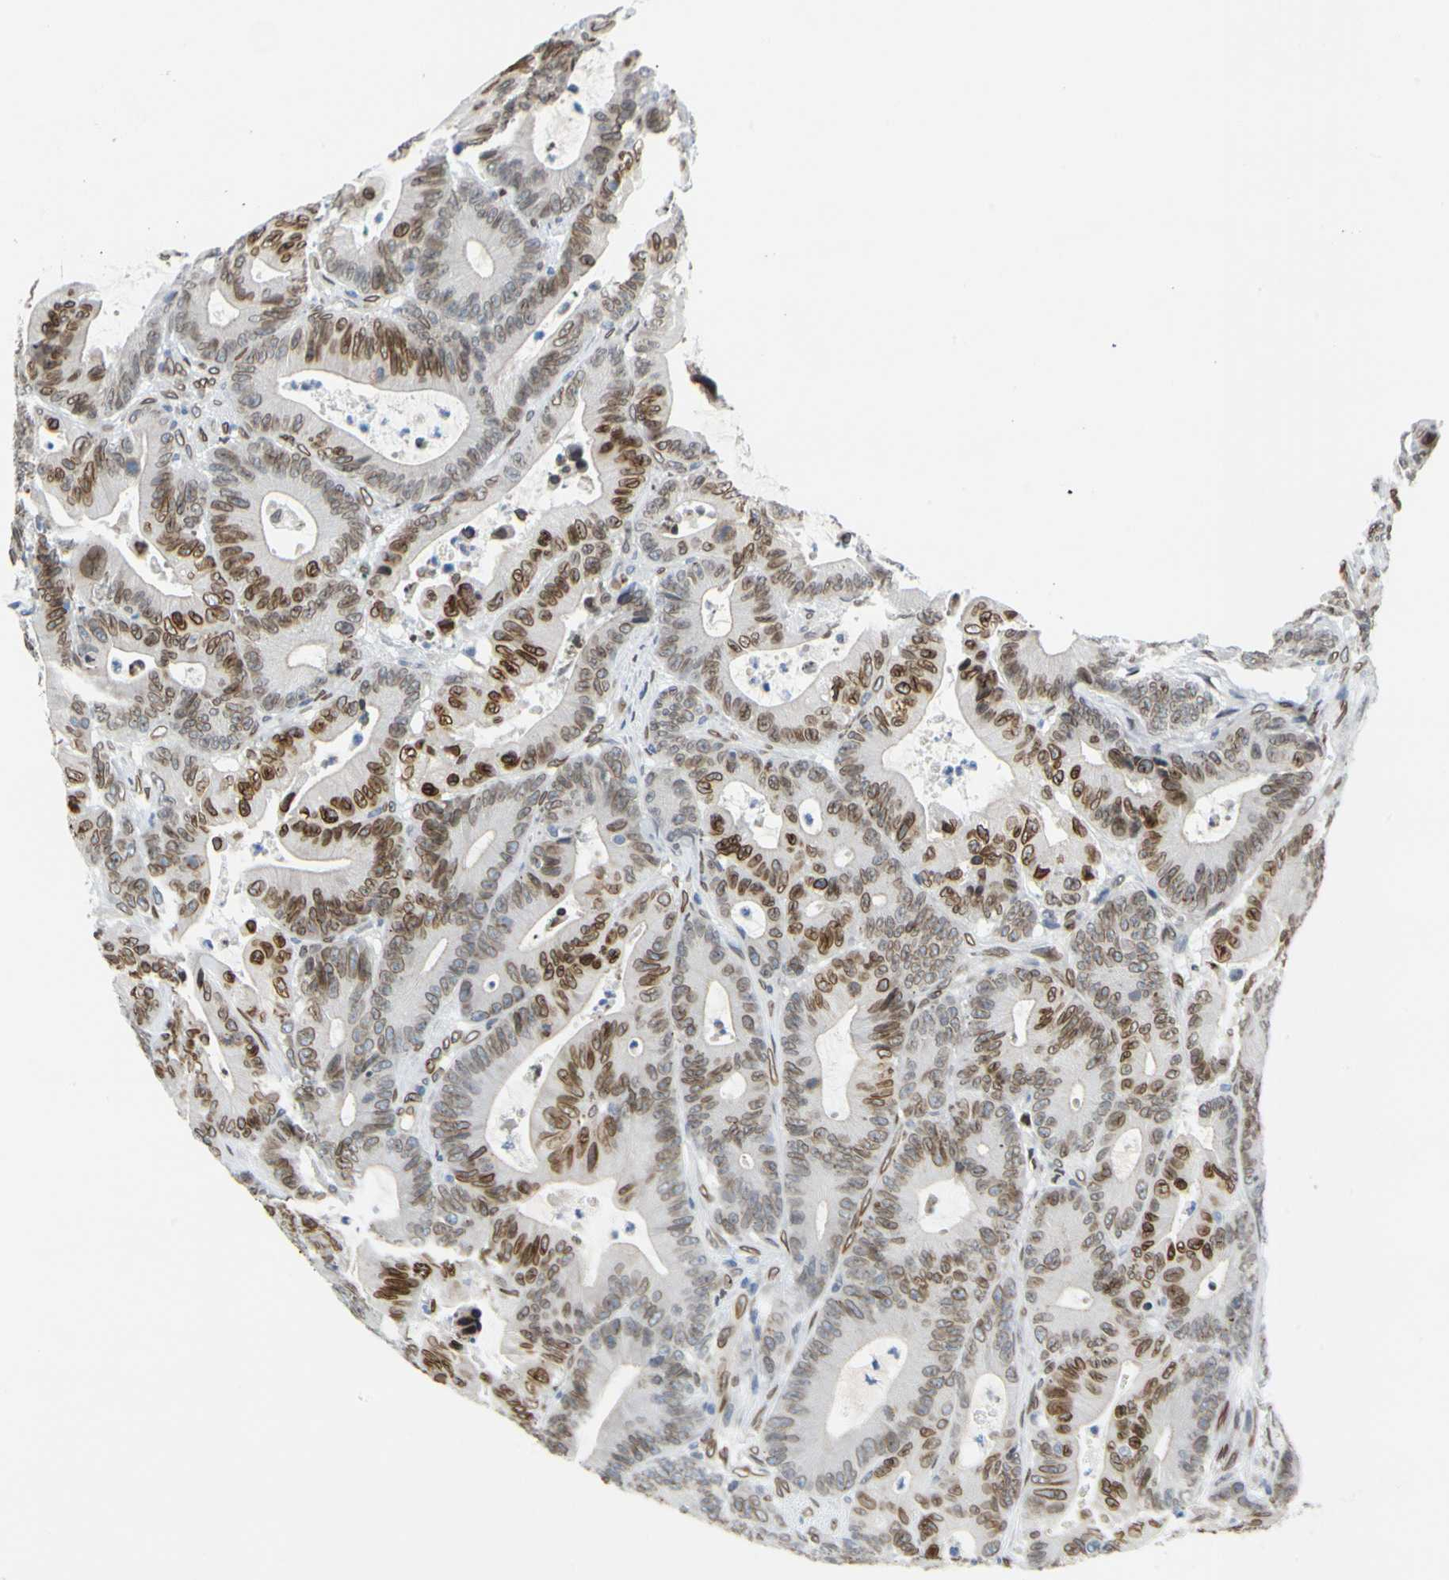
{"staining": {"intensity": "strong", "quantity": "25%-75%", "location": "cytoplasmic/membranous,nuclear"}, "tissue": "colorectal cancer", "cell_type": "Tumor cells", "image_type": "cancer", "snomed": [{"axis": "morphology", "description": "Adenocarcinoma, NOS"}, {"axis": "topography", "description": "Colon"}], "caption": "Immunohistochemistry (IHC) photomicrograph of neoplastic tissue: human colorectal adenocarcinoma stained using immunohistochemistry (IHC) demonstrates high levels of strong protein expression localized specifically in the cytoplasmic/membranous and nuclear of tumor cells, appearing as a cytoplasmic/membranous and nuclear brown color.", "gene": "SUN1", "patient": {"sex": "female", "age": 84}}